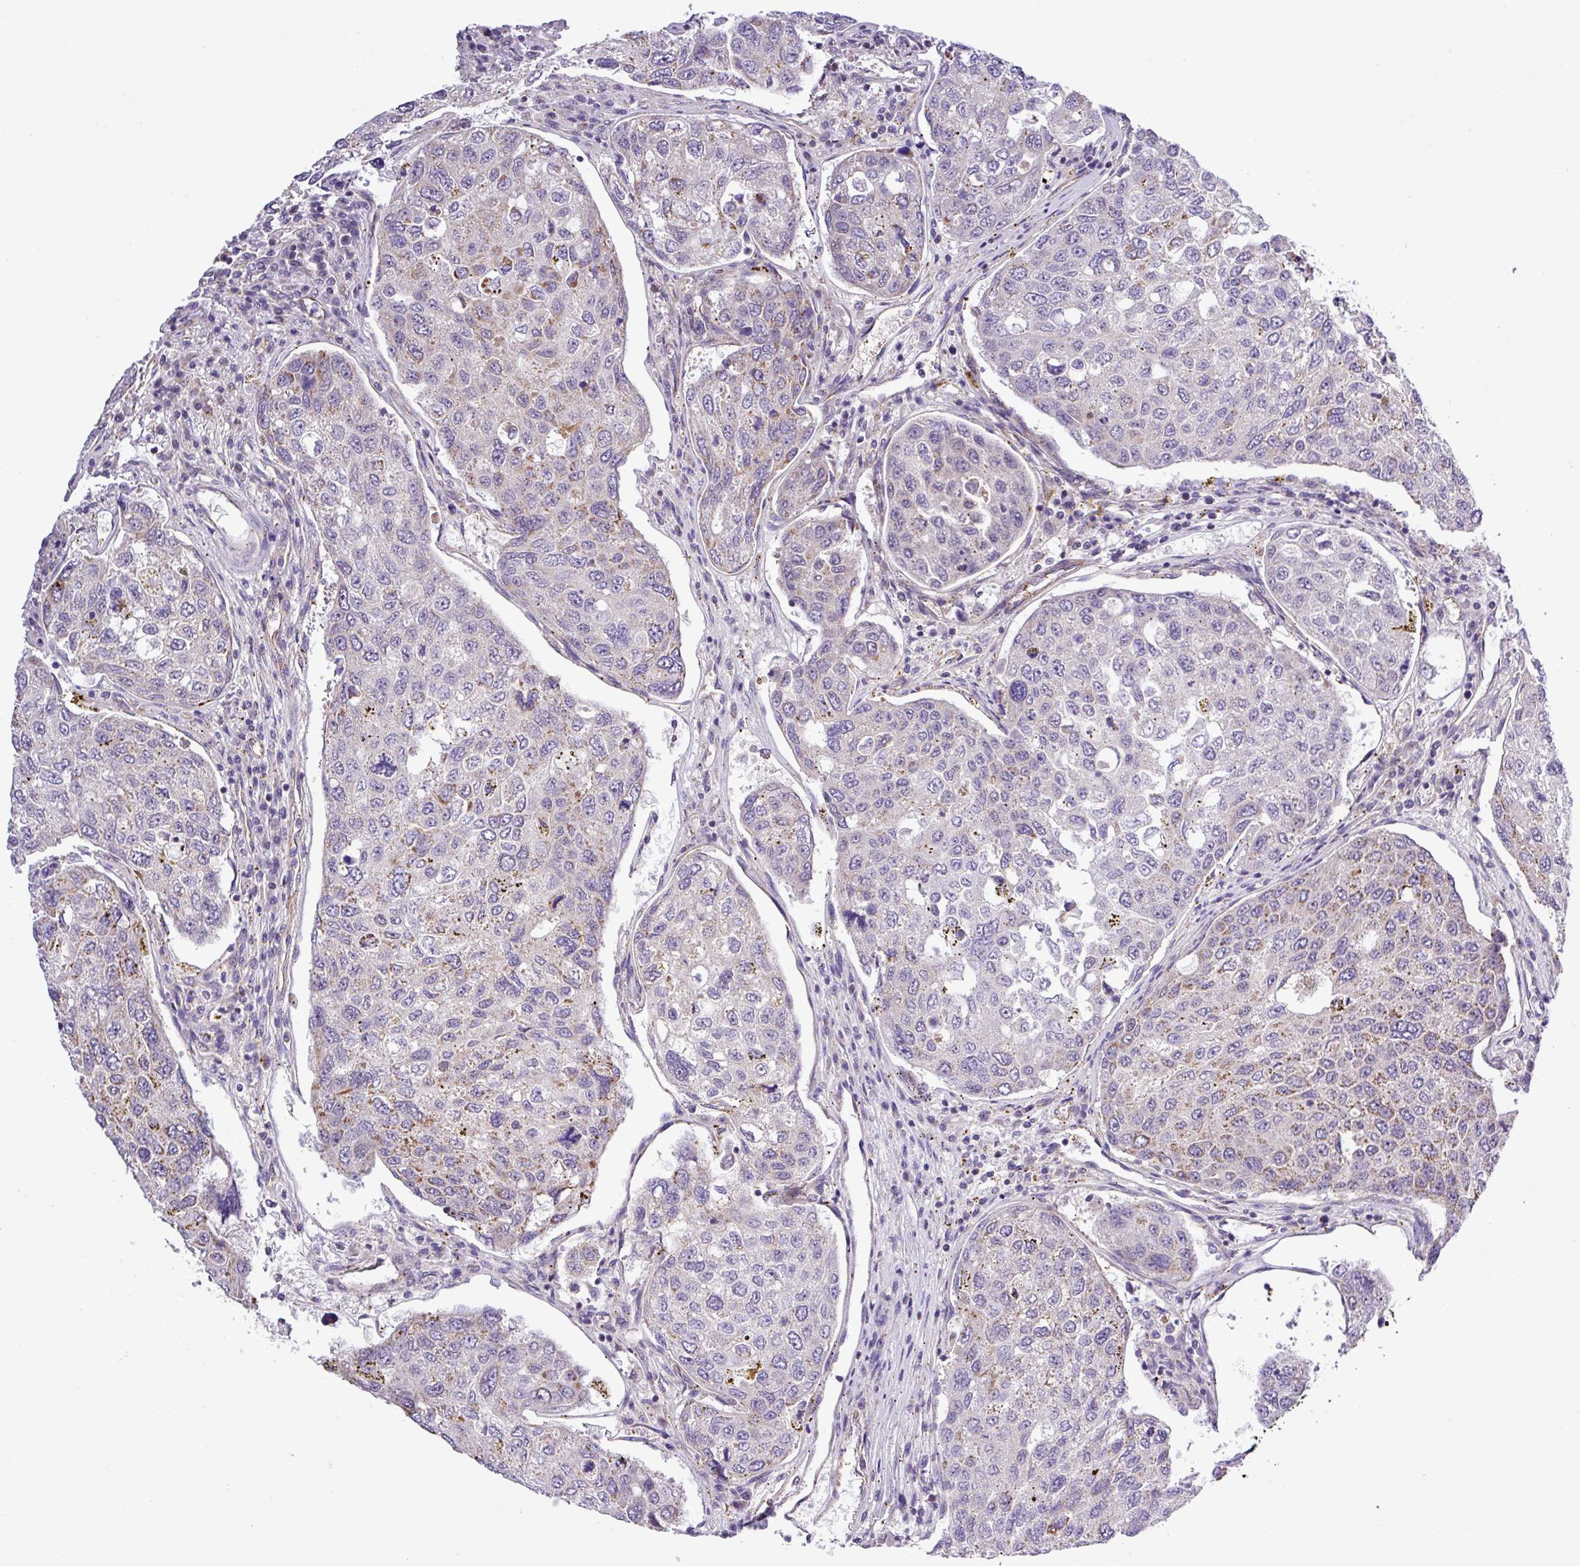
{"staining": {"intensity": "moderate", "quantity": "<25%", "location": "cytoplasmic/membranous"}, "tissue": "urothelial cancer", "cell_type": "Tumor cells", "image_type": "cancer", "snomed": [{"axis": "morphology", "description": "Urothelial carcinoma, High grade"}, {"axis": "topography", "description": "Lymph node"}, {"axis": "topography", "description": "Urinary bladder"}], "caption": "About <25% of tumor cells in urothelial cancer reveal moderate cytoplasmic/membranous protein positivity as visualized by brown immunohistochemical staining.", "gene": "CWH43", "patient": {"sex": "male", "age": 51}}